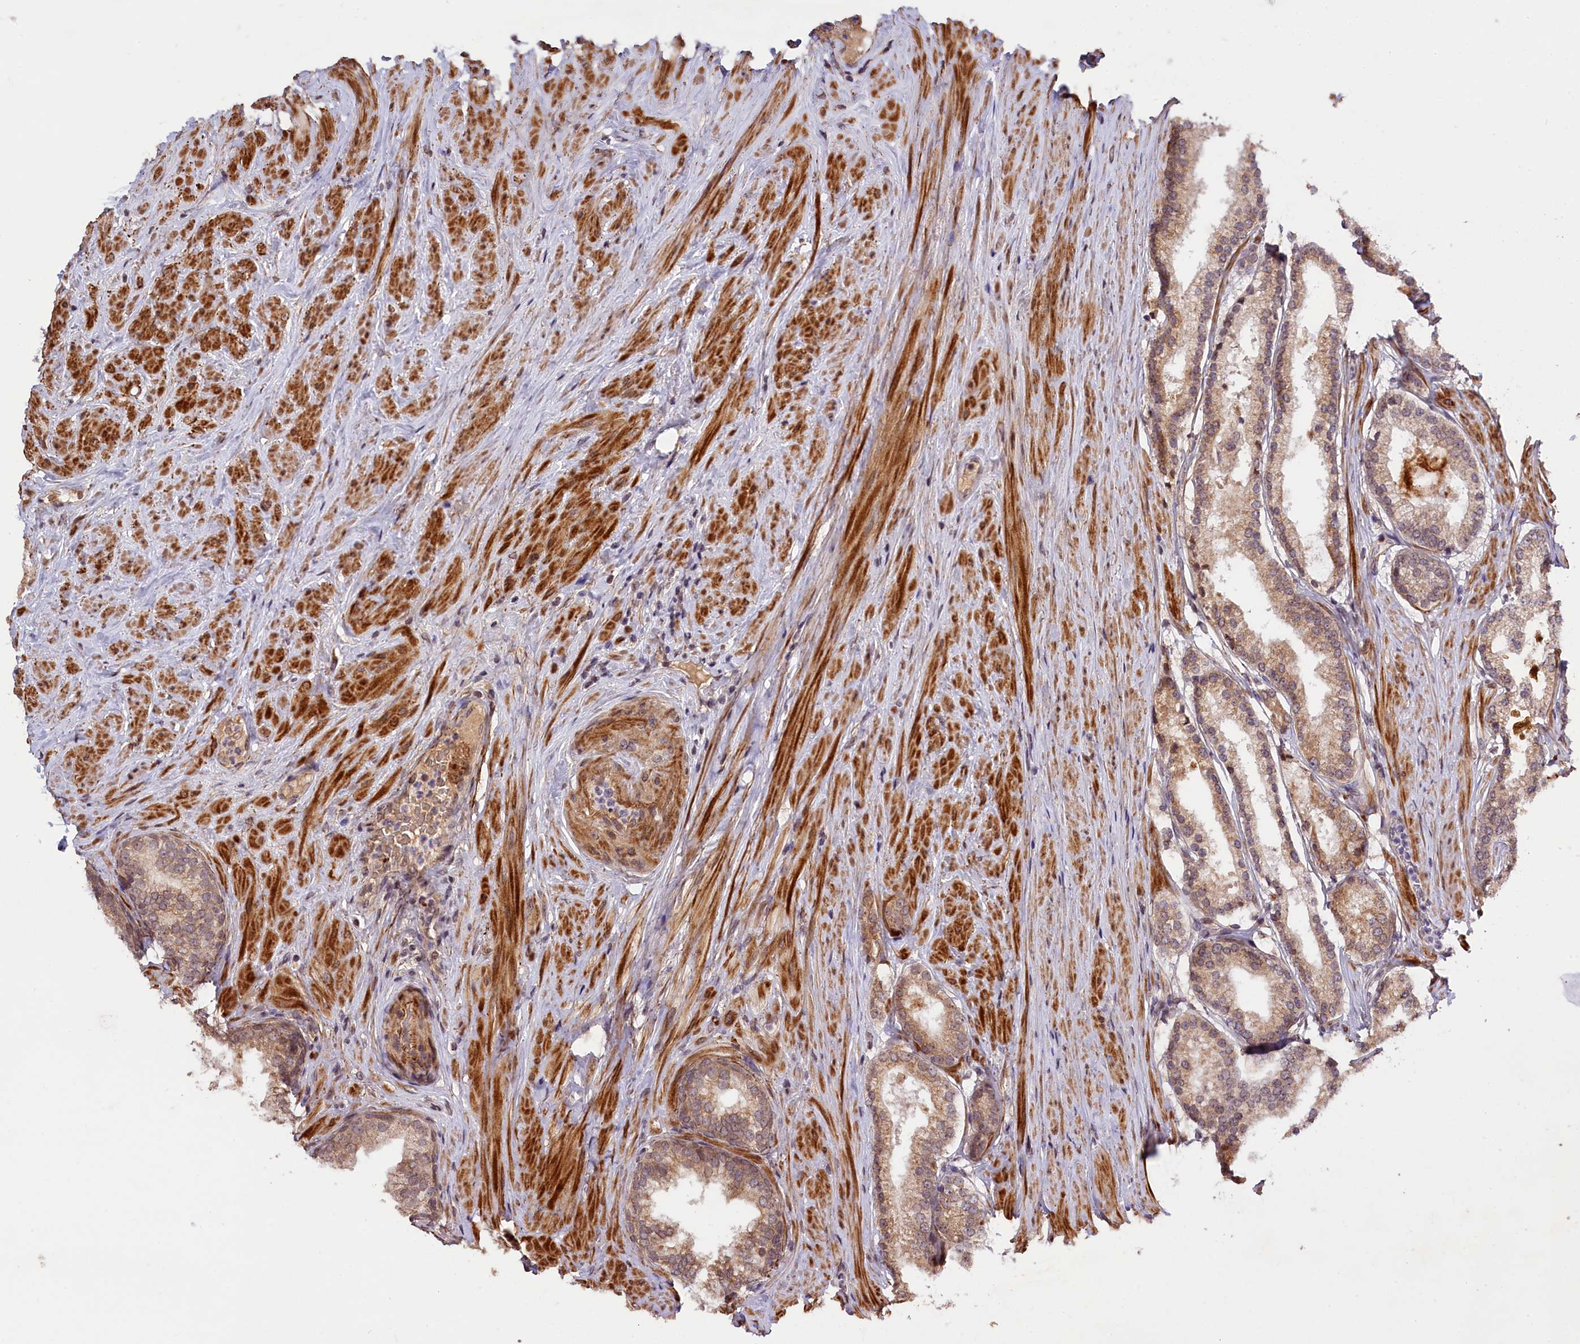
{"staining": {"intensity": "moderate", "quantity": "25%-75%", "location": "cytoplasmic/membranous"}, "tissue": "prostate cancer", "cell_type": "Tumor cells", "image_type": "cancer", "snomed": [{"axis": "morphology", "description": "Adenocarcinoma, Low grade"}, {"axis": "topography", "description": "Prostate"}], "caption": "Human low-grade adenocarcinoma (prostate) stained with a protein marker demonstrates moderate staining in tumor cells.", "gene": "ZNF480", "patient": {"sex": "male", "age": 68}}